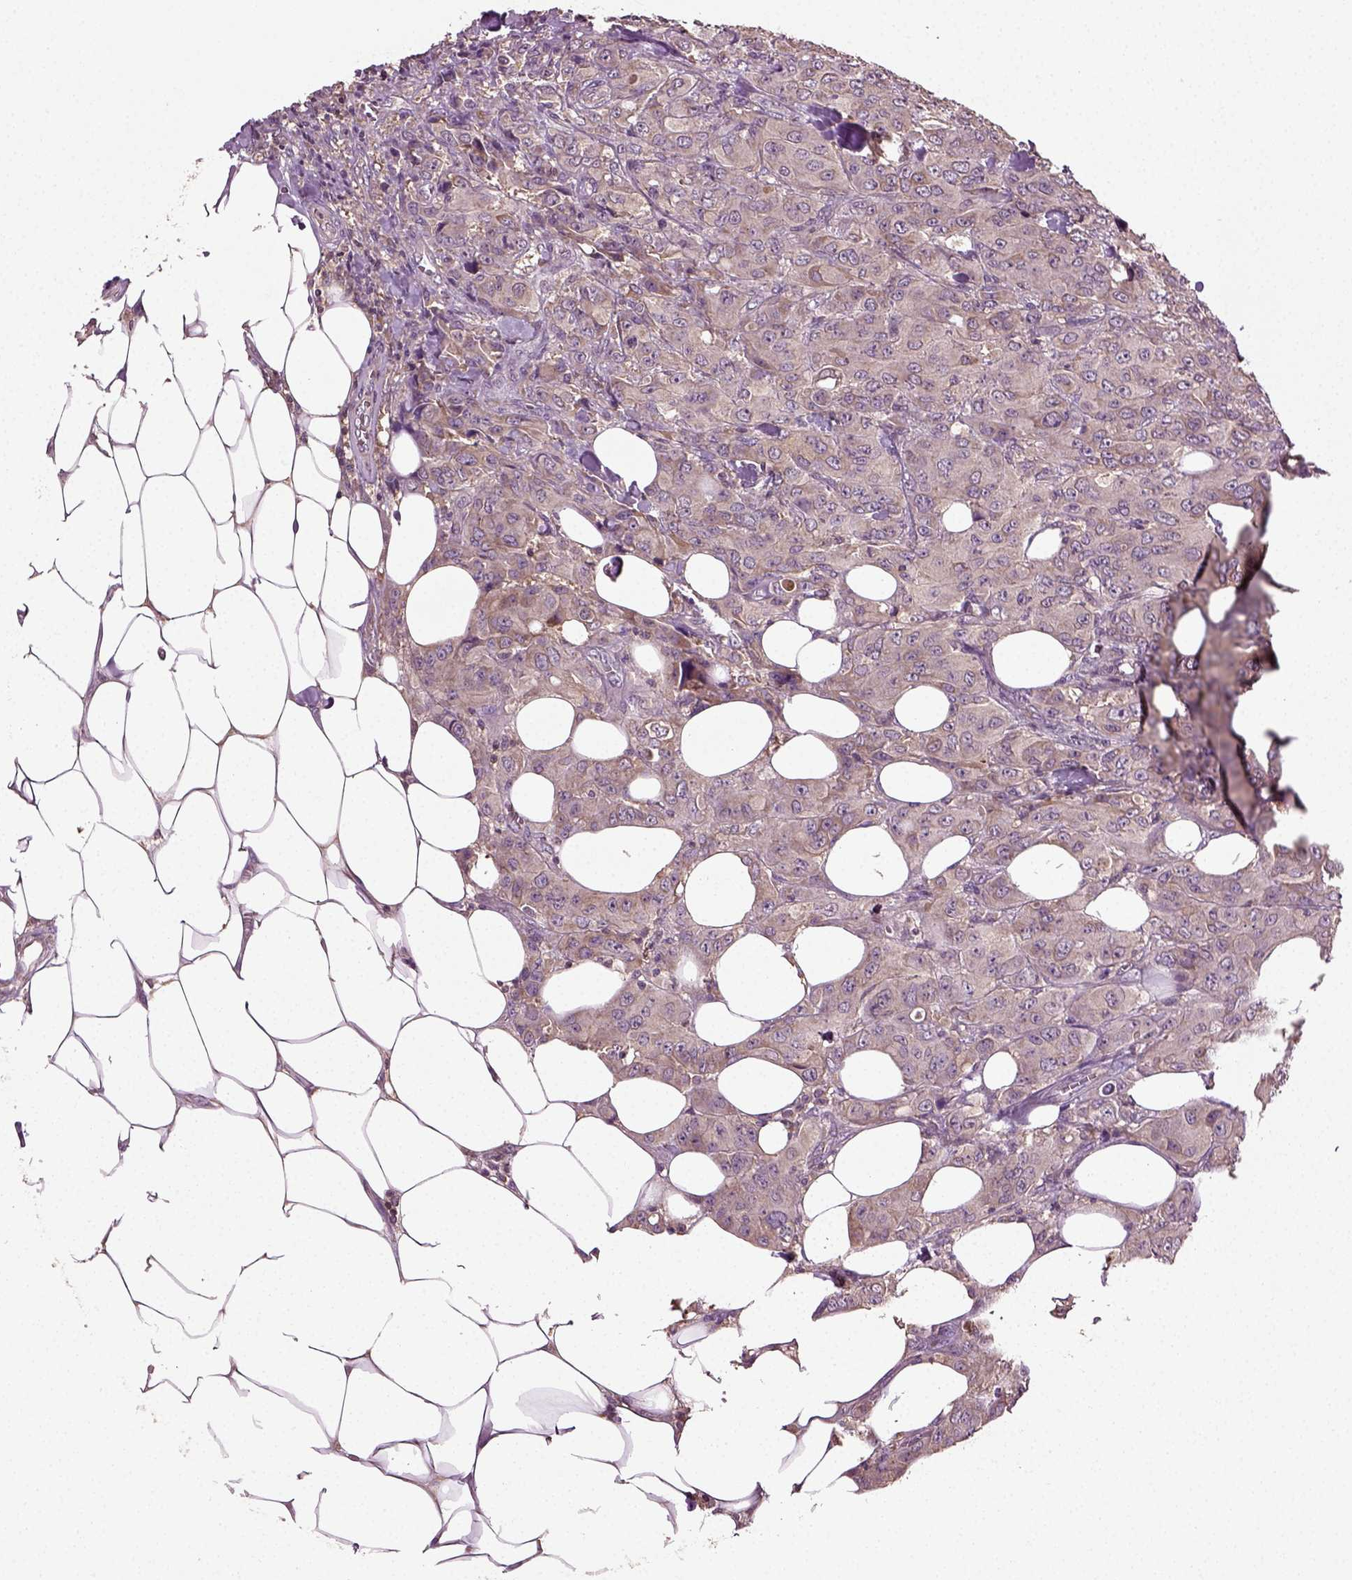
{"staining": {"intensity": "weak", "quantity": ">75%", "location": "cytoplasmic/membranous"}, "tissue": "breast cancer", "cell_type": "Tumor cells", "image_type": "cancer", "snomed": [{"axis": "morphology", "description": "Duct carcinoma"}, {"axis": "topography", "description": "Breast"}], "caption": "Breast cancer (invasive ductal carcinoma) tissue reveals weak cytoplasmic/membranous expression in approximately >75% of tumor cells", "gene": "ERV3-1", "patient": {"sex": "female", "age": 43}}